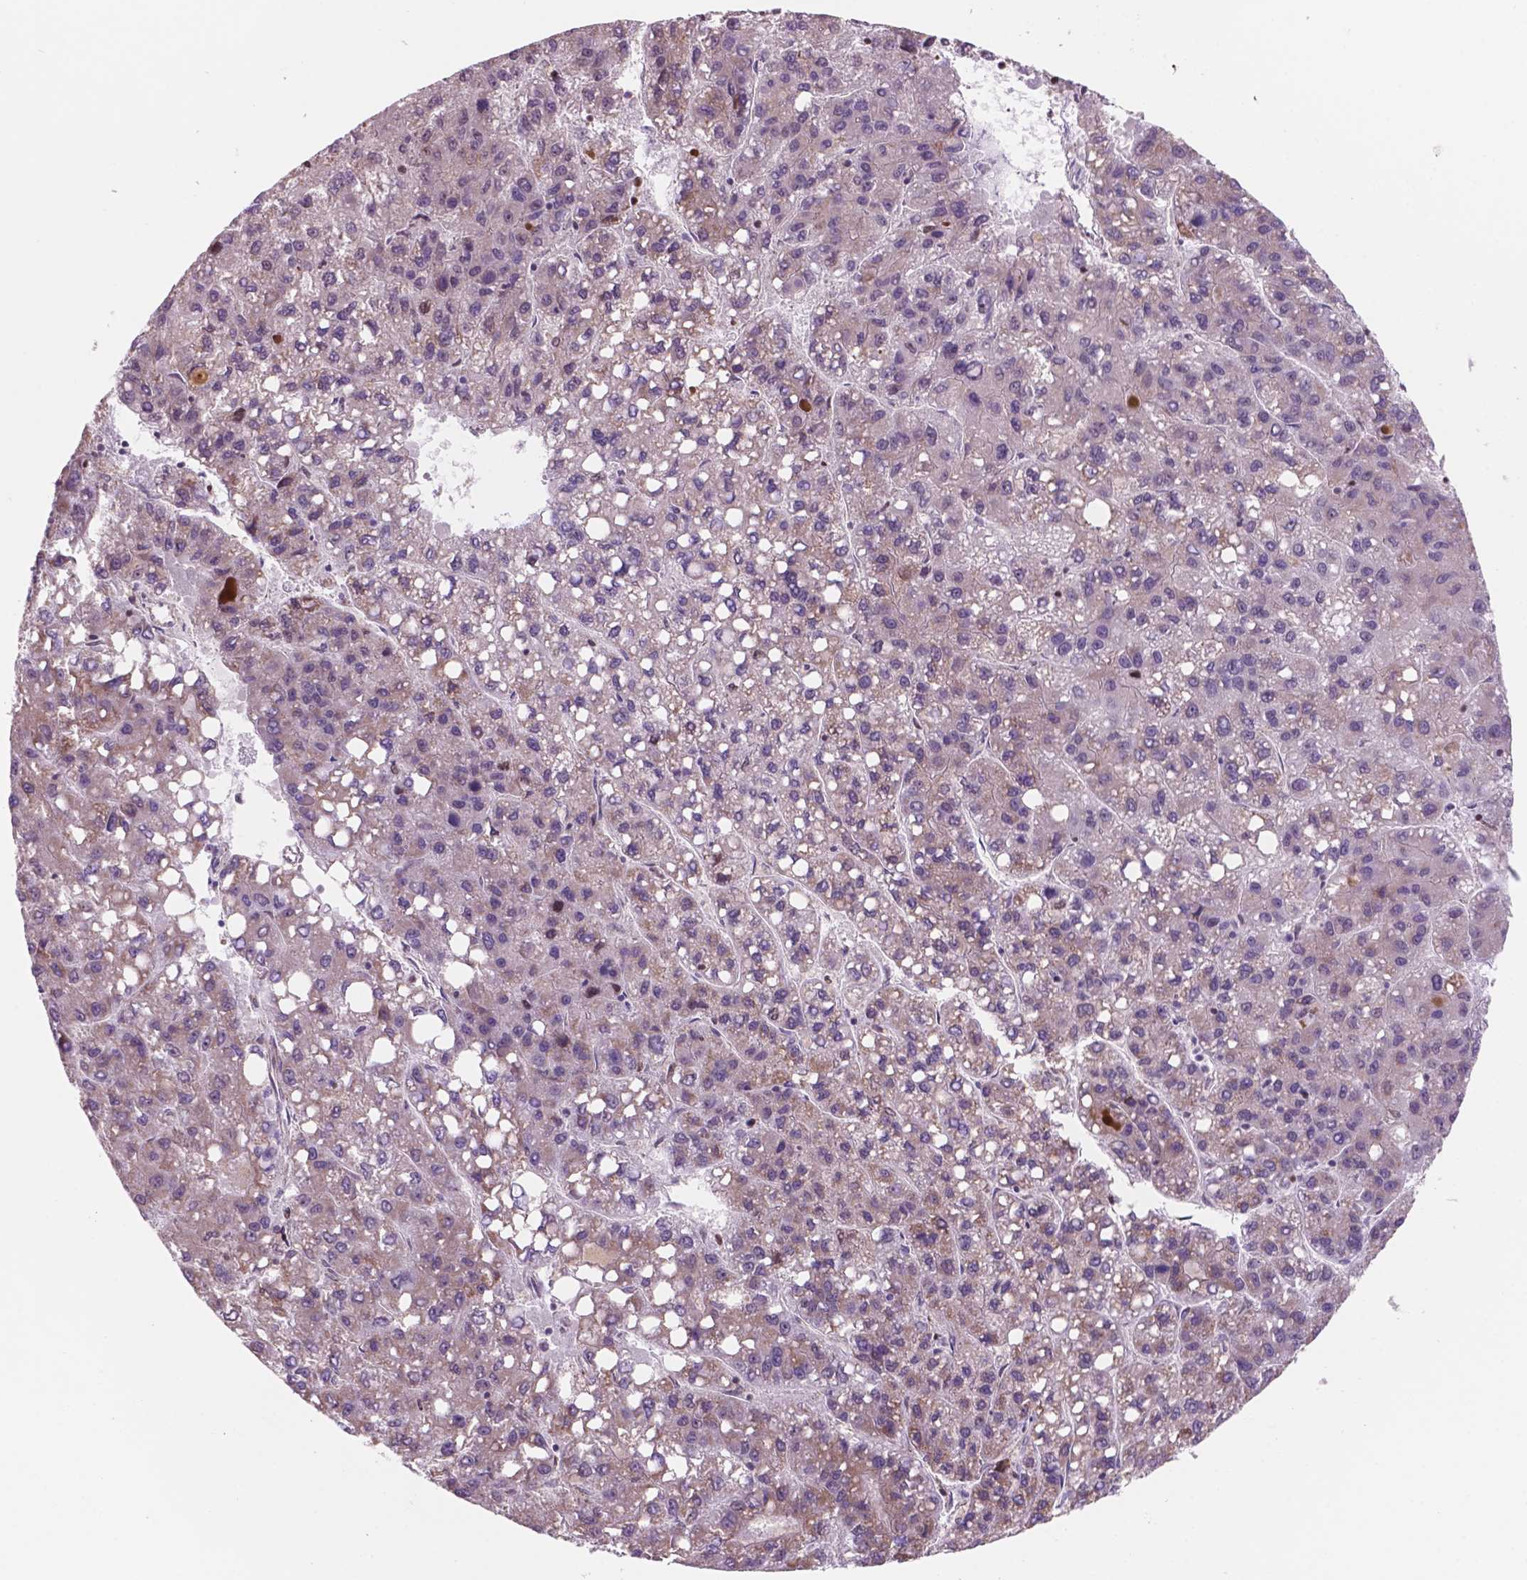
{"staining": {"intensity": "moderate", "quantity": "25%-75%", "location": "cytoplasmic/membranous"}, "tissue": "liver cancer", "cell_type": "Tumor cells", "image_type": "cancer", "snomed": [{"axis": "morphology", "description": "Carcinoma, Hepatocellular, NOS"}, {"axis": "topography", "description": "Liver"}], "caption": "Liver cancer was stained to show a protein in brown. There is medium levels of moderate cytoplasmic/membranous expression in about 25%-75% of tumor cells.", "gene": "NDUFA10", "patient": {"sex": "female", "age": 82}}